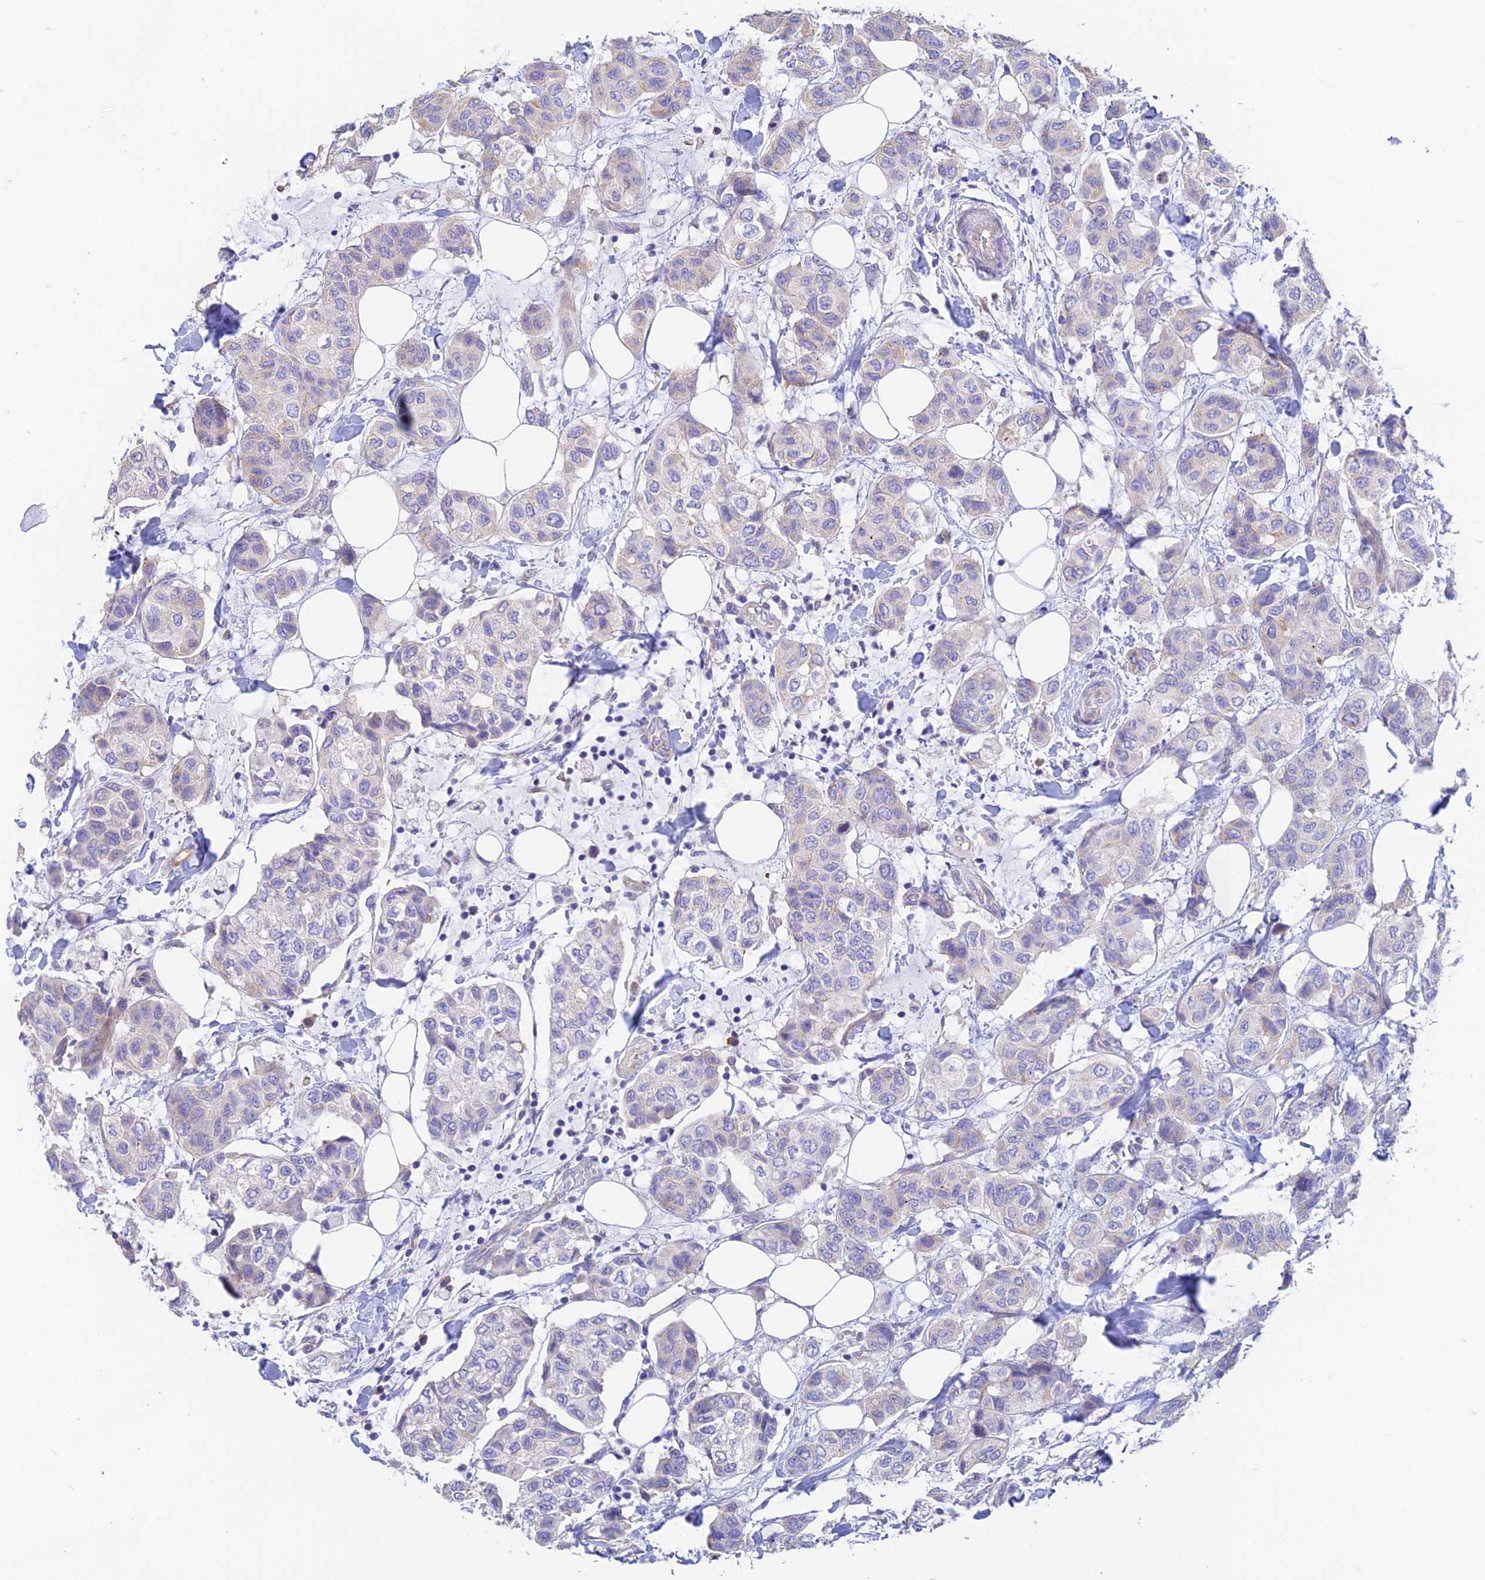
{"staining": {"intensity": "negative", "quantity": "none", "location": "none"}, "tissue": "breast cancer", "cell_type": "Tumor cells", "image_type": "cancer", "snomed": [{"axis": "morphology", "description": "Lobular carcinoma"}, {"axis": "topography", "description": "Breast"}], "caption": "An immunohistochemistry (IHC) micrograph of breast lobular carcinoma is shown. There is no staining in tumor cells of breast lobular carcinoma.", "gene": "EMC3", "patient": {"sex": "female", "age": 51}}